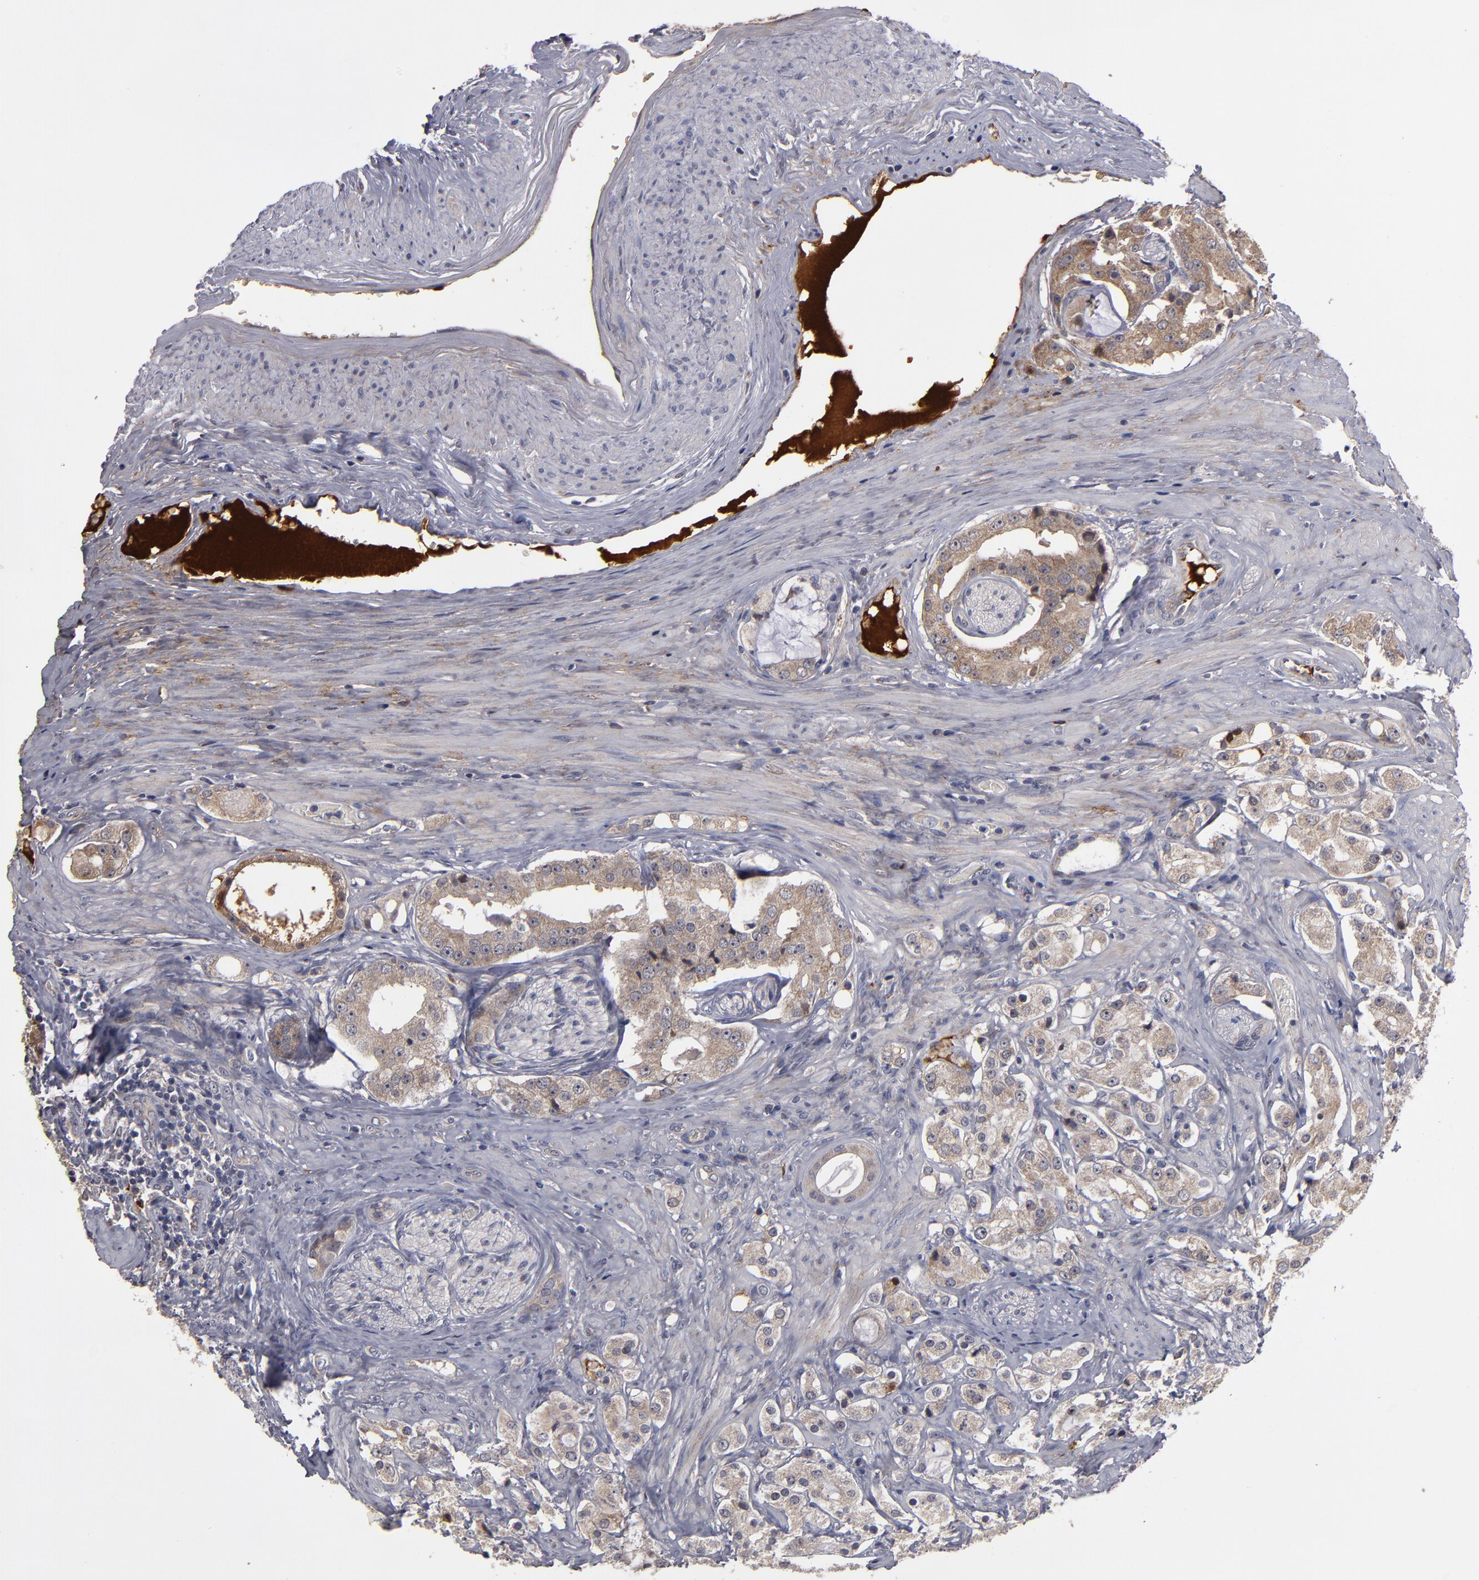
{"staining": {"intensity": "moderate", "quantity": ">75%", "location": "cytoplasmic/membranous"}, "tissue": "prostate cancer", "cell_type": "Tumor cells", "image_type": "cancer", "snomed": [{"axis": "morphology", "description": "Adenocarcinoma, High grade"}, {"axis": "topography", "description": "Prostate"}], "caption": "Prostate high-grade adenocarcinoma tissue exhibits moderate cytoplasmic/membranous staining in about >75% of tumor cells, visualized by immunohistochemistry.", "gene": "EXD2", "patient": {"sex": "male", "age": 68}}